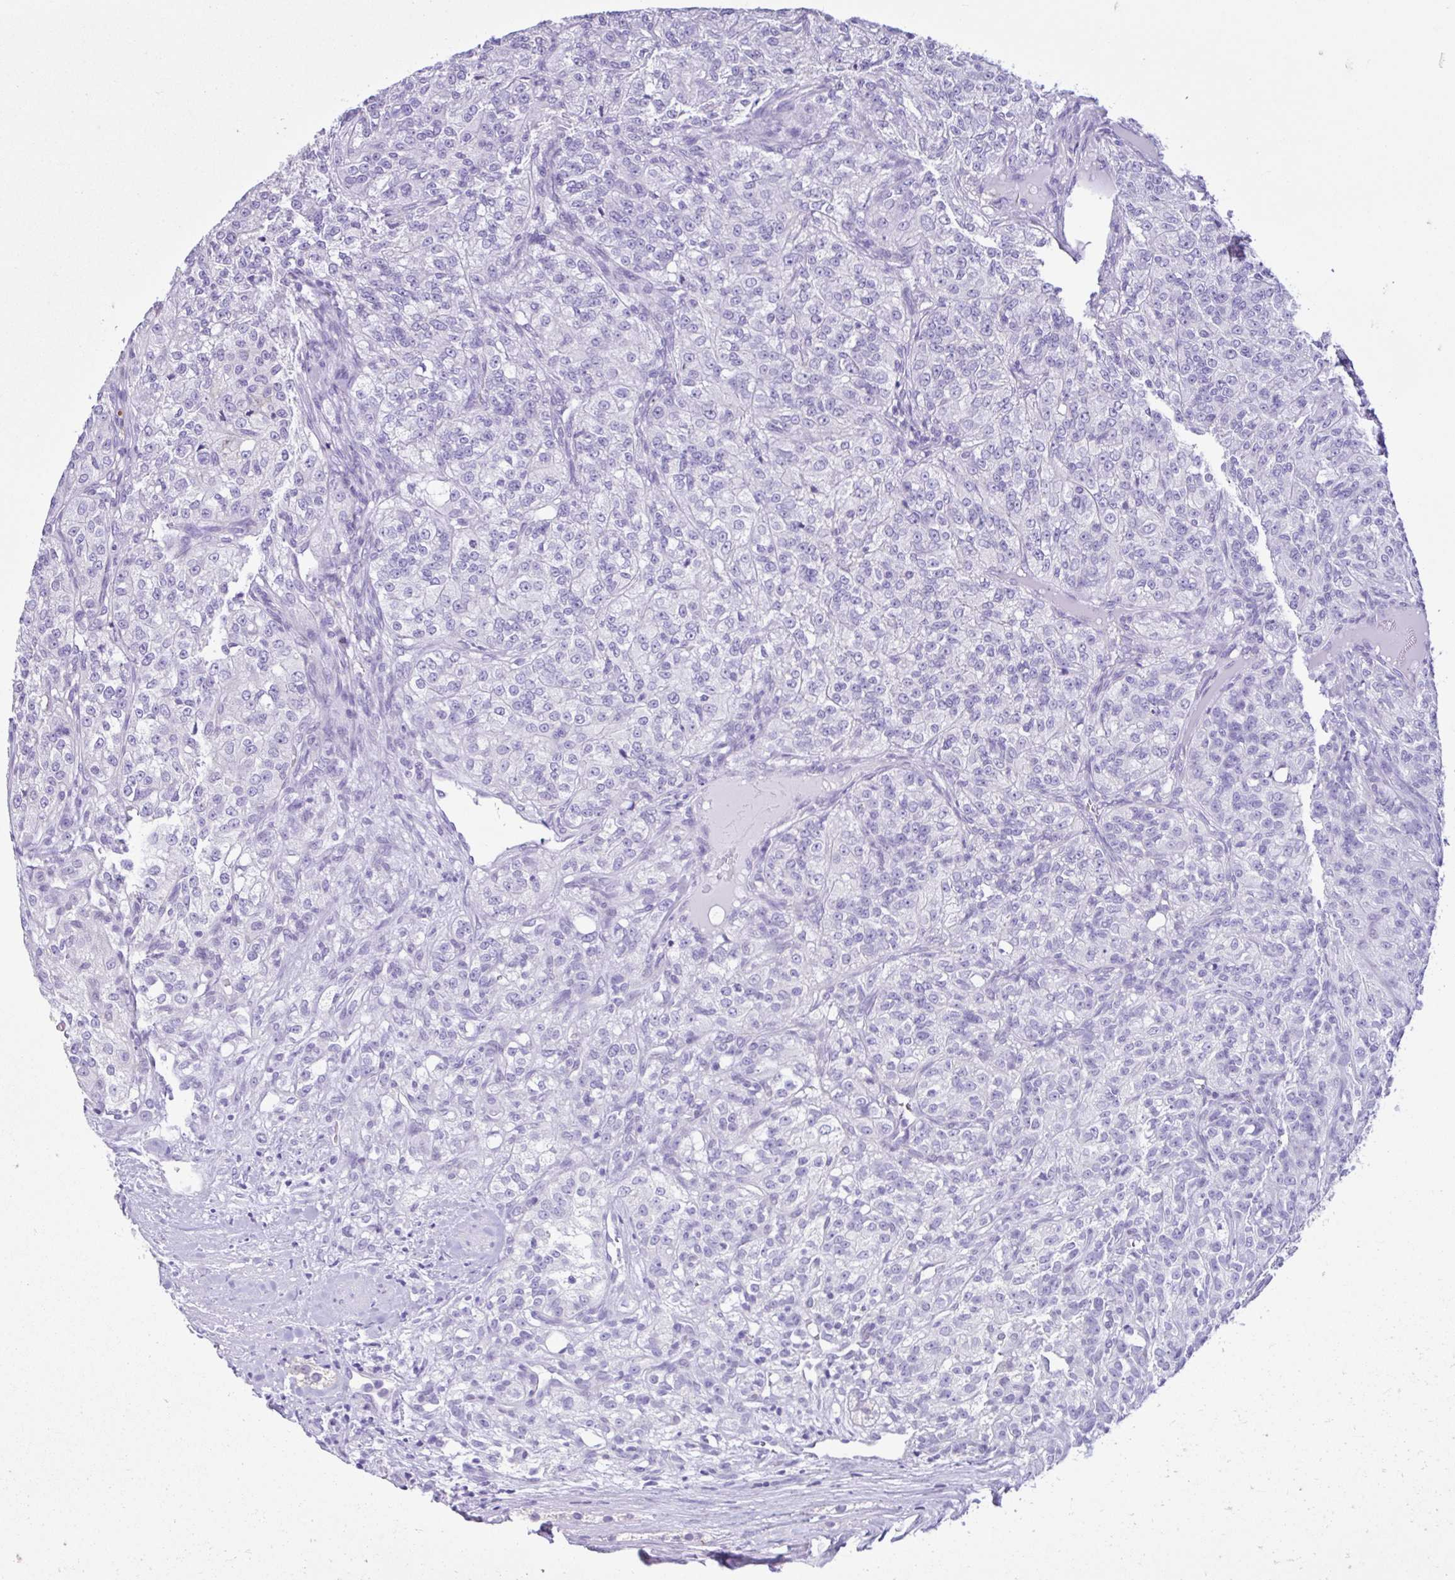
{"staining": {"intensity": "negative", "quantity": "none", "location": "none"}, "tissue": "renal cancer", "cell_type": "Tumor cells", "image_type": "cancer", "snomed": [{"axis": "morphology", "description": "Adenocarcinoma, NOS"}, {"axis": "topography", "description": "Kidney"}], "caption": "High power microscopy micrograph of an IHC photomicrograph of renal cancer (adenocarcinoma), revealing no significant staining in tumor cells.", "gene": "CYP19A1", "patient": {"sex": "female", "age": 63}}